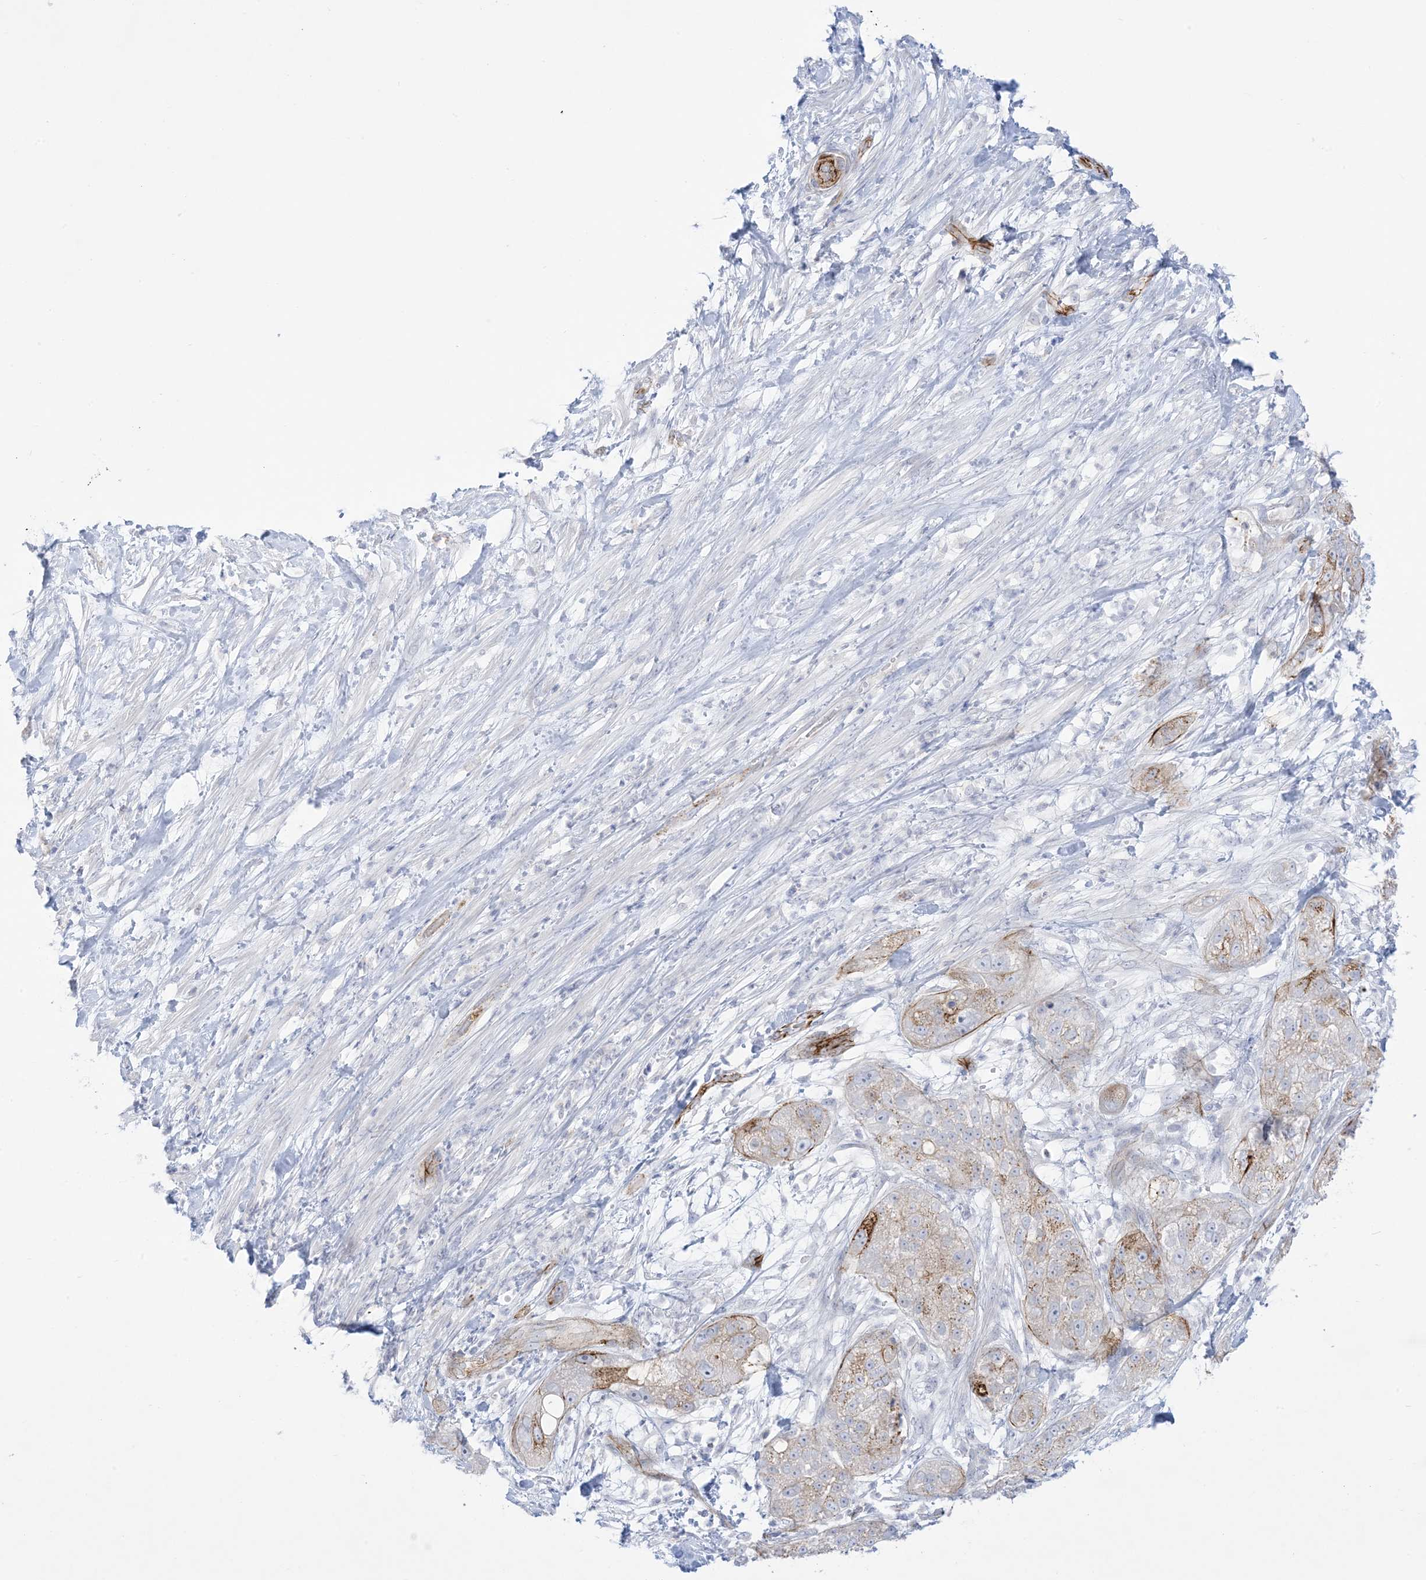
{"staining": {"intensity": "moderate", "quantity": "<25%", "location": "cytoplasmic/membranous"}, "tissue": "pancreatic cancer", "cell_type": "Tumor cells", "image_type": "cancer", "snomed": [{"axis": "morphology", "description": "Adenocarcinoma, NOS"}, {"axis": "topography", "description": "Pancreas"}], "caption": "A brown stain shows moderate cytoplasmic/membranous expression of a protein in human pancreatic cancer (adenocarcinoma) tumor cells.", "gene": "B3GNT7", "patient": {"sex": "female", "age": 78}}